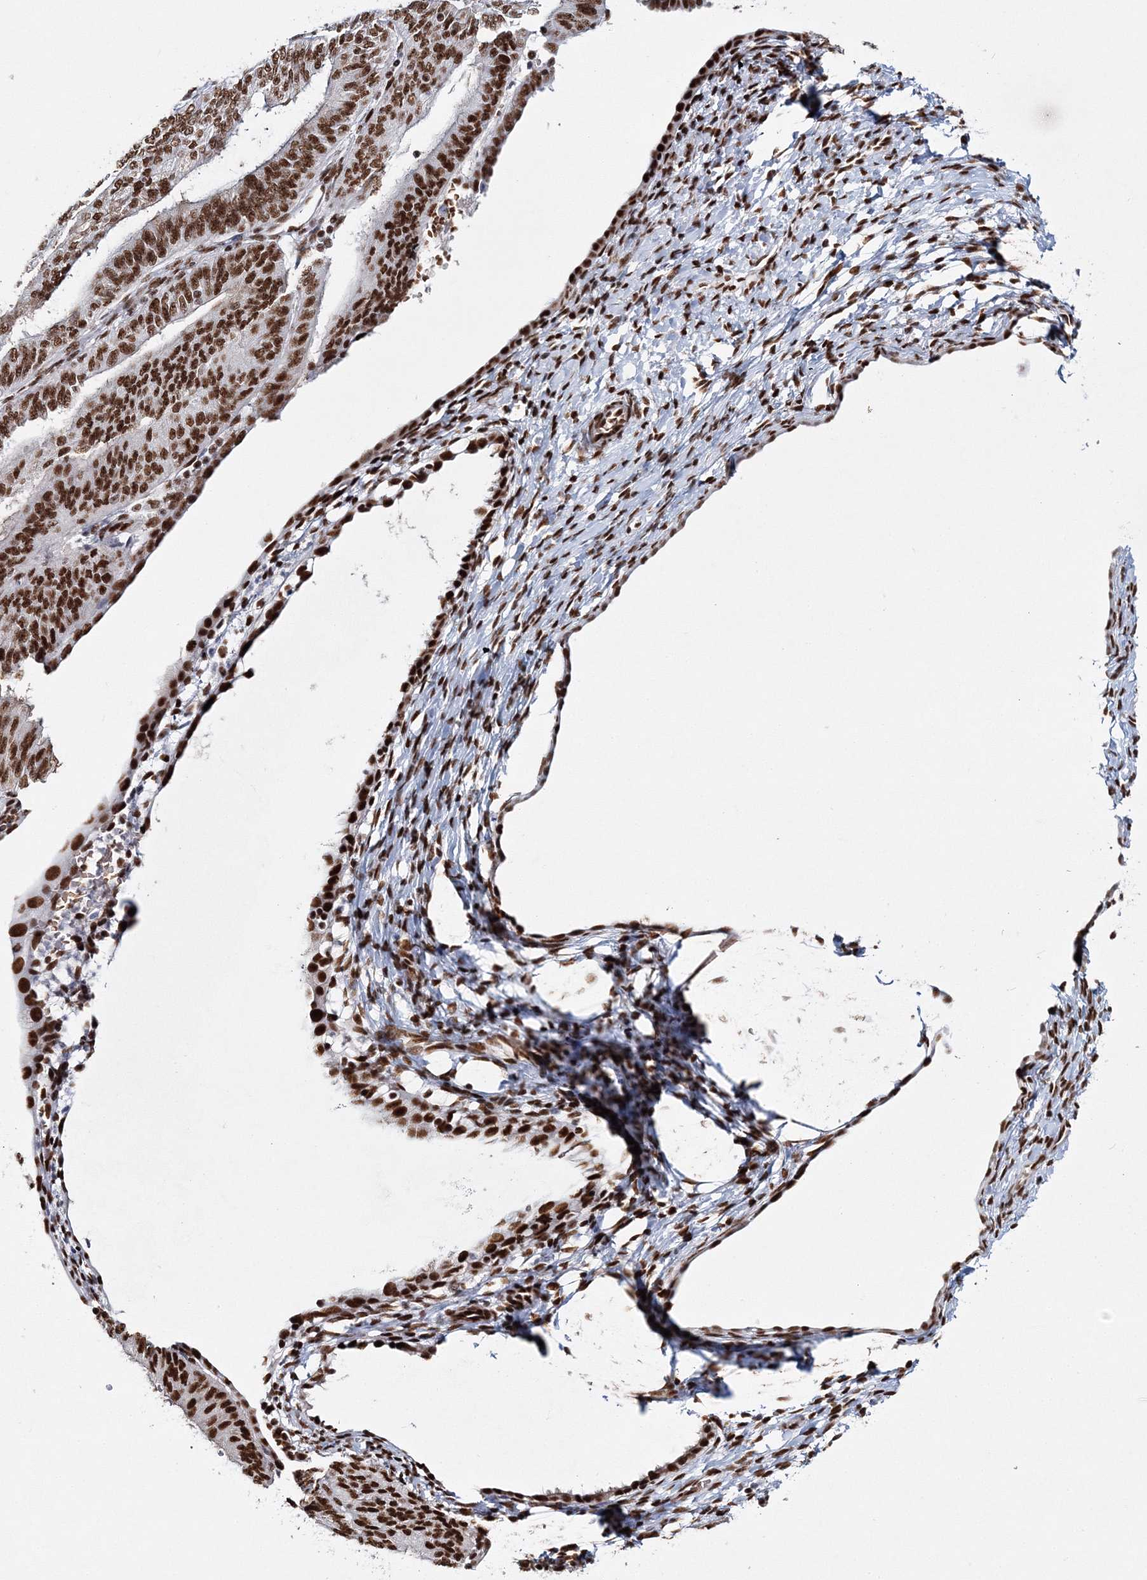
{"staining": {"intensity": "strong", "quantity": ">75%", "location": "nuclear"}, "tissue": "endometrial cancer", "cell_type": "Tumor cells", "image_type": "cancer", "snomed": [{"axis": "morphology", "description": "Adenocarcinoma, NOS"}, {"axis": "topography", "description": "Endometrium"}], "caption": "Strong nuclear positivity for a protein is appreciated in about >75% of tumor cells of endometrial adenocarcinoma using IHC.", "gene": "QRICH1", "patient": {"sex": "female", "age": 58}}